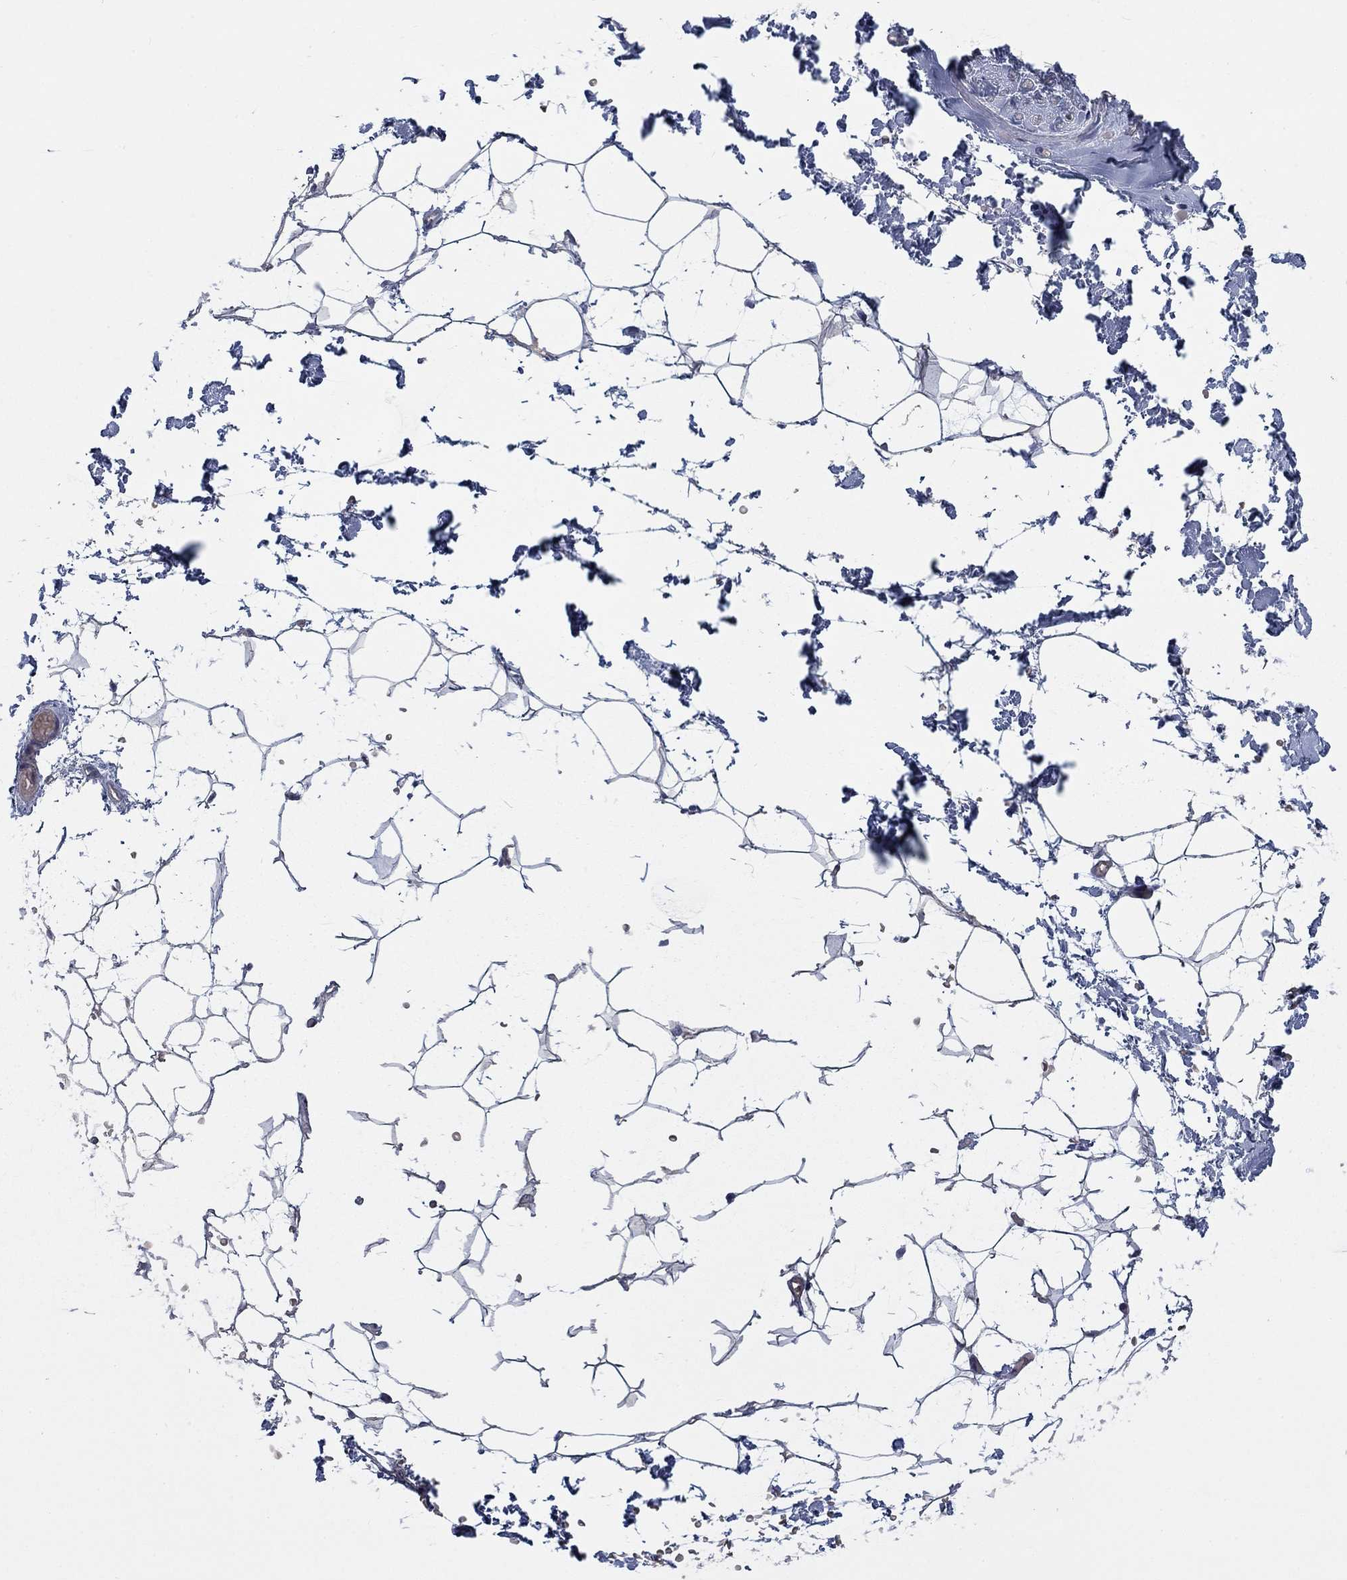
{"staining": {"intensity": "negative", "quantity": "none", "location": "none"}, "tissue": "adipose tissue", "cell_type": "Adipocytes", "image_type": "normal", "snomed": [{"axis": "morphology", "description": "Normal tissue, NOS"}, {"axis": "topography", "description": "Skin"}, {"axis": "topography", "description": "Peripheral nerve tissue"}], "caption": "Immunohistochemistry of benign human adipose tissue exhibits no expression in adipocytes.", "gene": "TMEM249", "patient": {"sex": "female", "age": 56}}